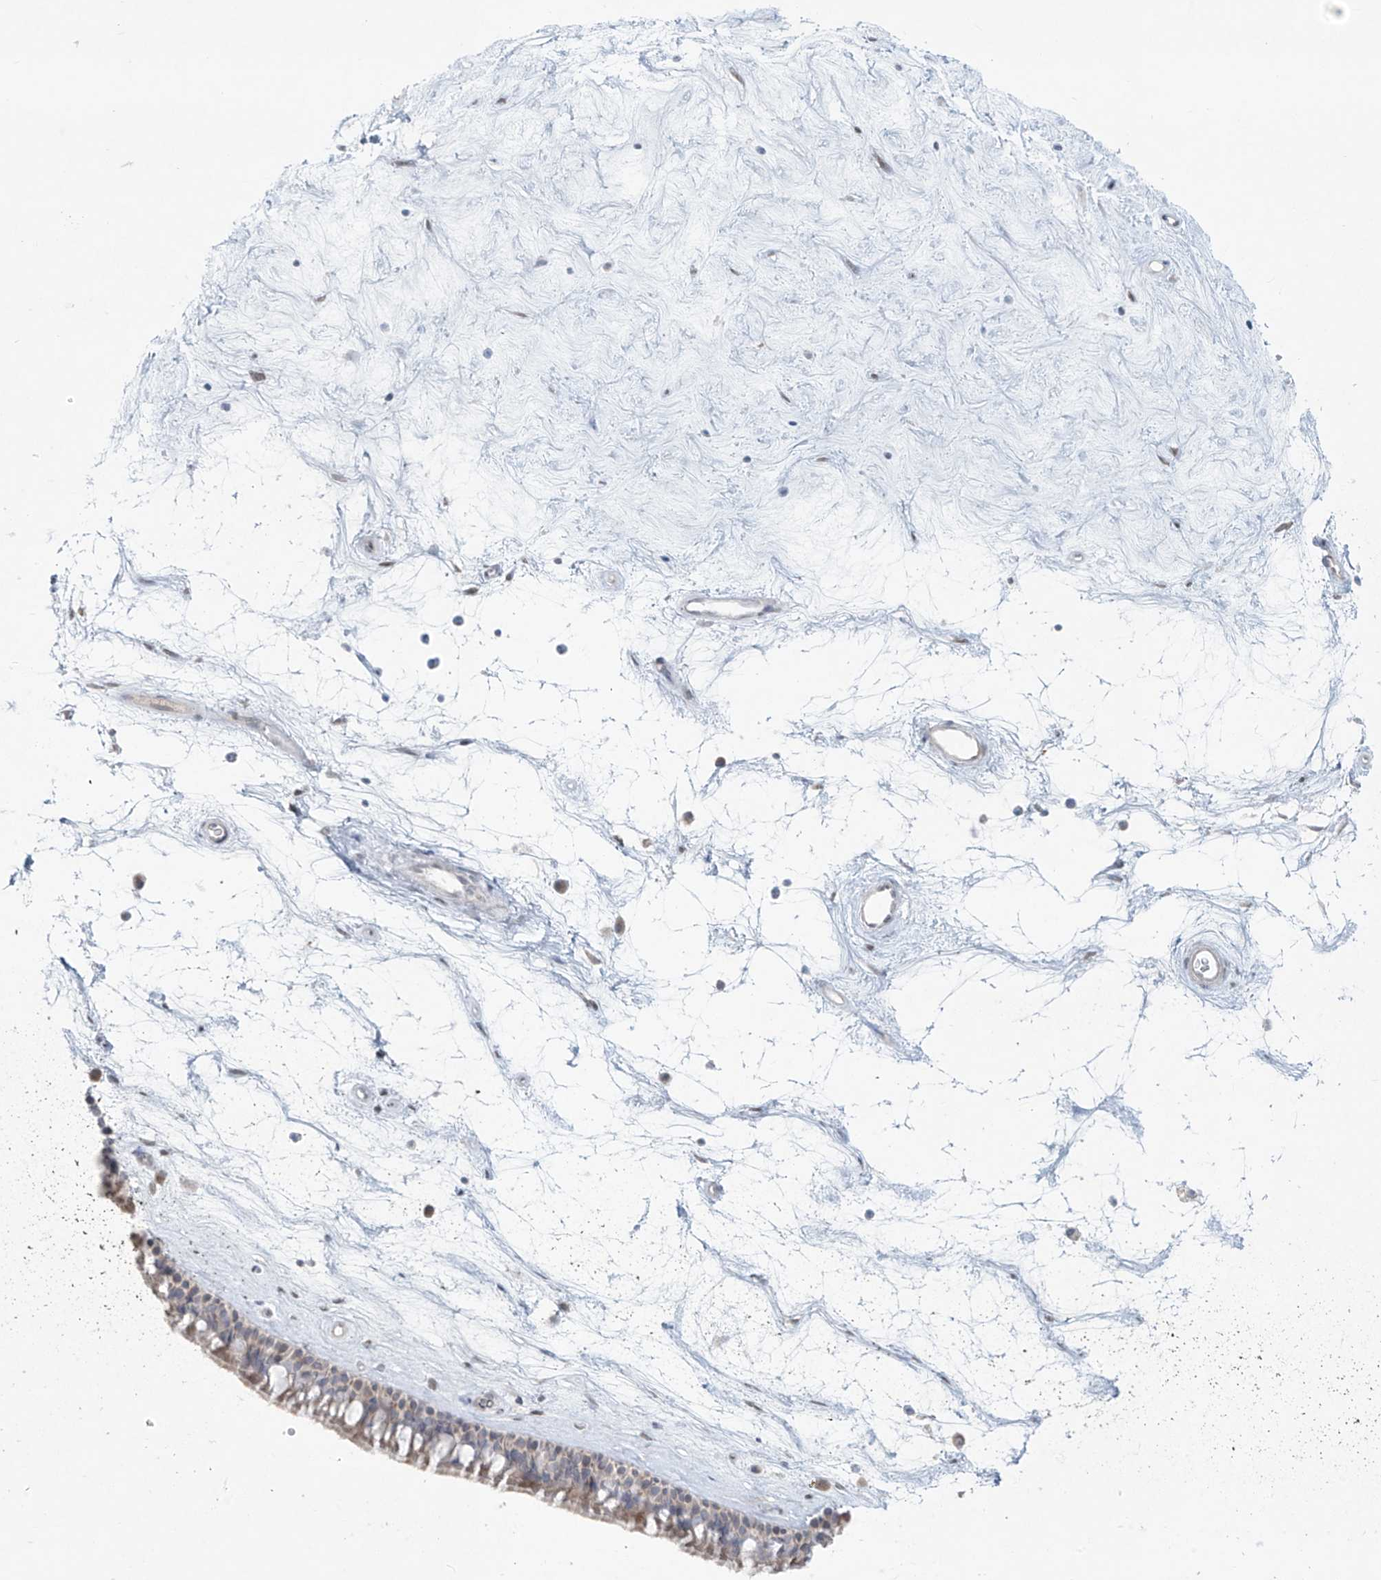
{"staining": {"intensity": "weak", "quantity": "25%-75%", "location": "cytoplasmic/membranous"}, "tissue": "nasopharynx", "cell_type": "Respiratory epithelial cells", "image_type": "normal", "snomed": [{"axis": "morphology", "description": "Normal tissue, NOS"}, {"axis": "topography", "description": "Nasopharynx"}], "caption": "This photomicrograph demonstrates immunohistochemistry staining of normal nasopharynx, with low weak cytoplasmic/membranous staining in approximately 25%-75% of respiratory epithelial cells.", "gene": "PPAT", "patient": {"sex": "male", "age": 64}}